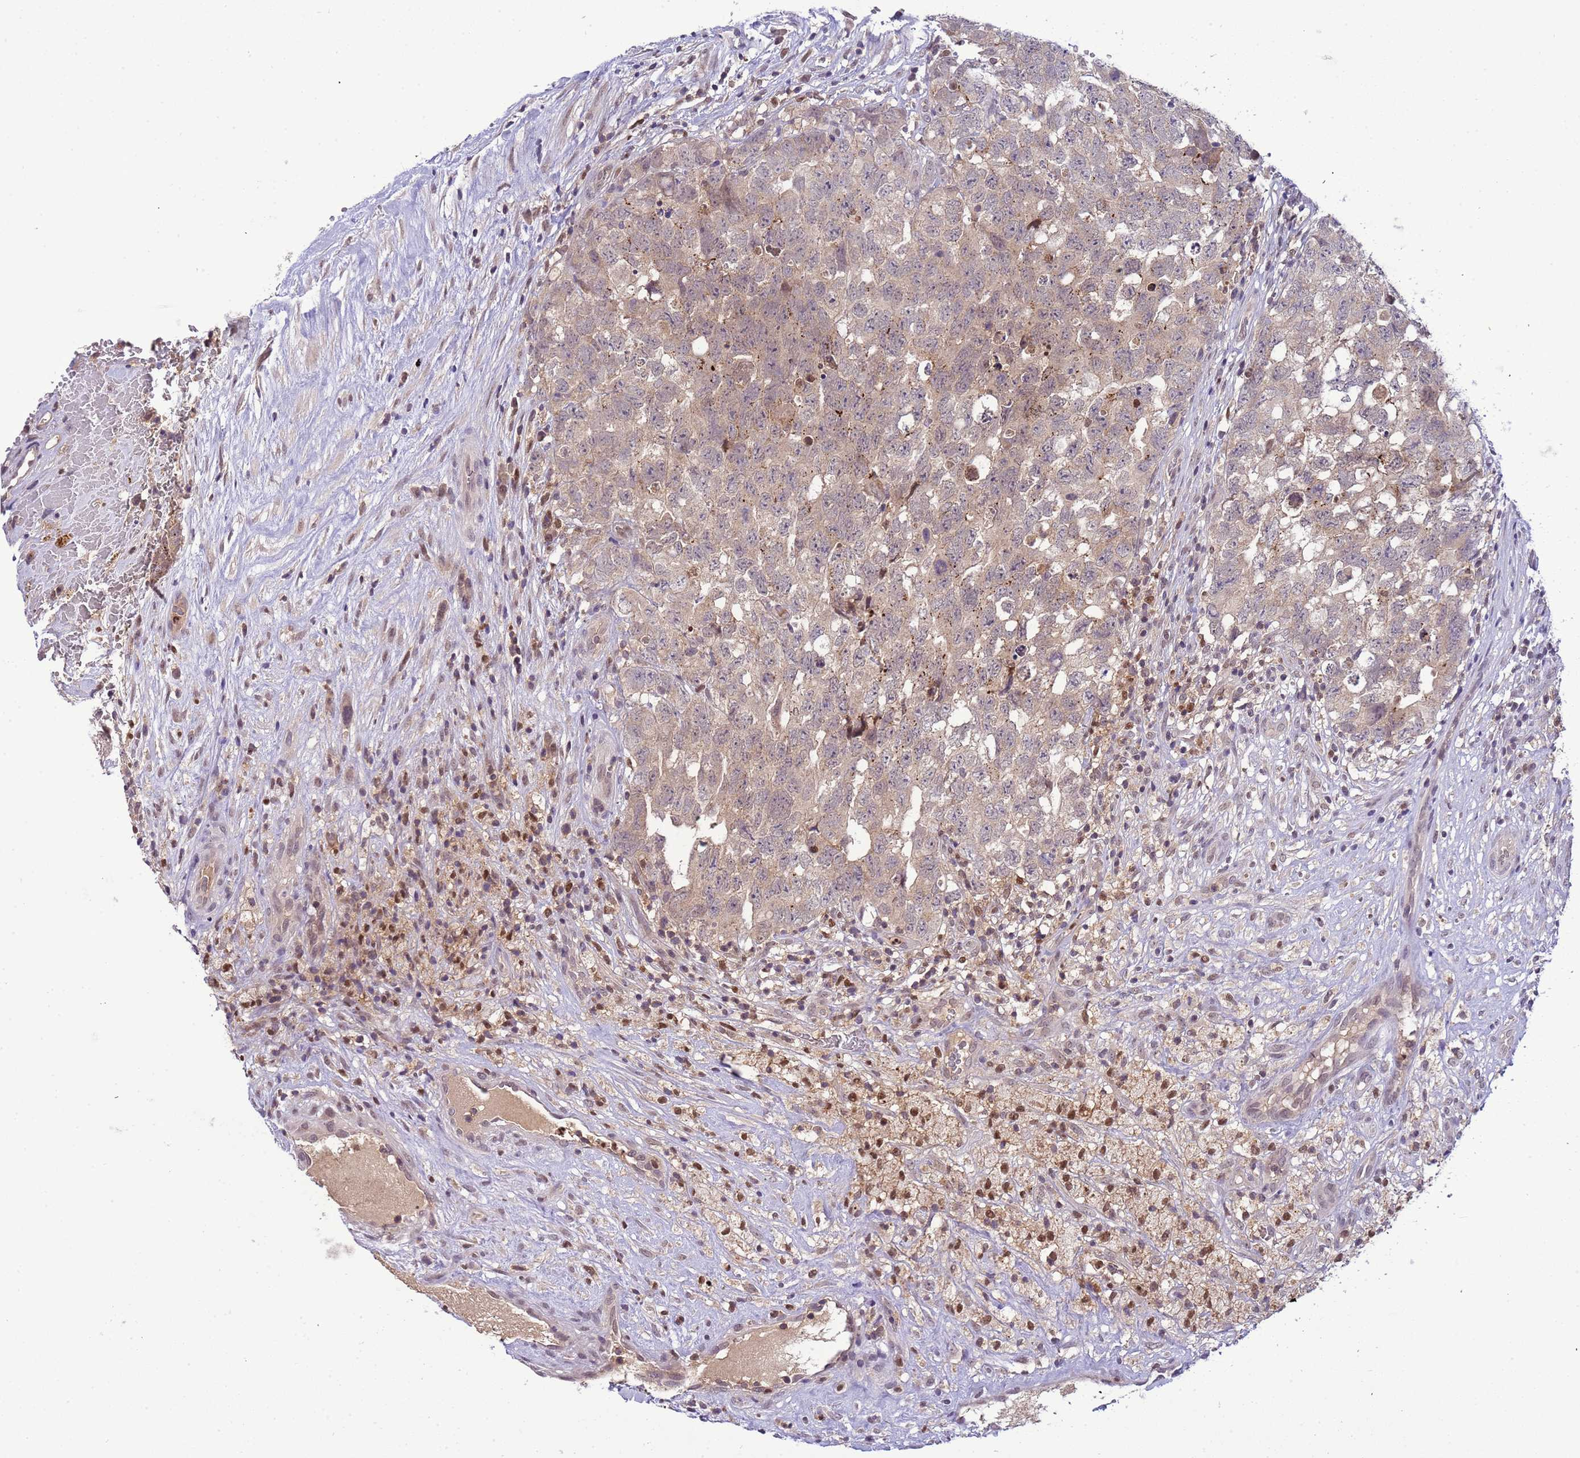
{"staining": {"intensity": "weak", "quantity": "<25%", "location": "cytoplasmic/membranous"}, "tissue": "testis cancer", "cell_type": "Tumor cells", "image_type": "cancer", "snomed": [{"axis": "morphology", "description": "Seminoma, NOS"}, {"axis": "morphology", "description": "Carcinoma, Embryonal, NOS"}, {"axis": "topography", "description": "Testis"}], "caption": "DAB immunohistochemical staining of embryonal carcinoma (testis) reveals no significant positivity in tumor cells.", "gene": "CD53", "patient": {"sex": "male", "age": 29}}